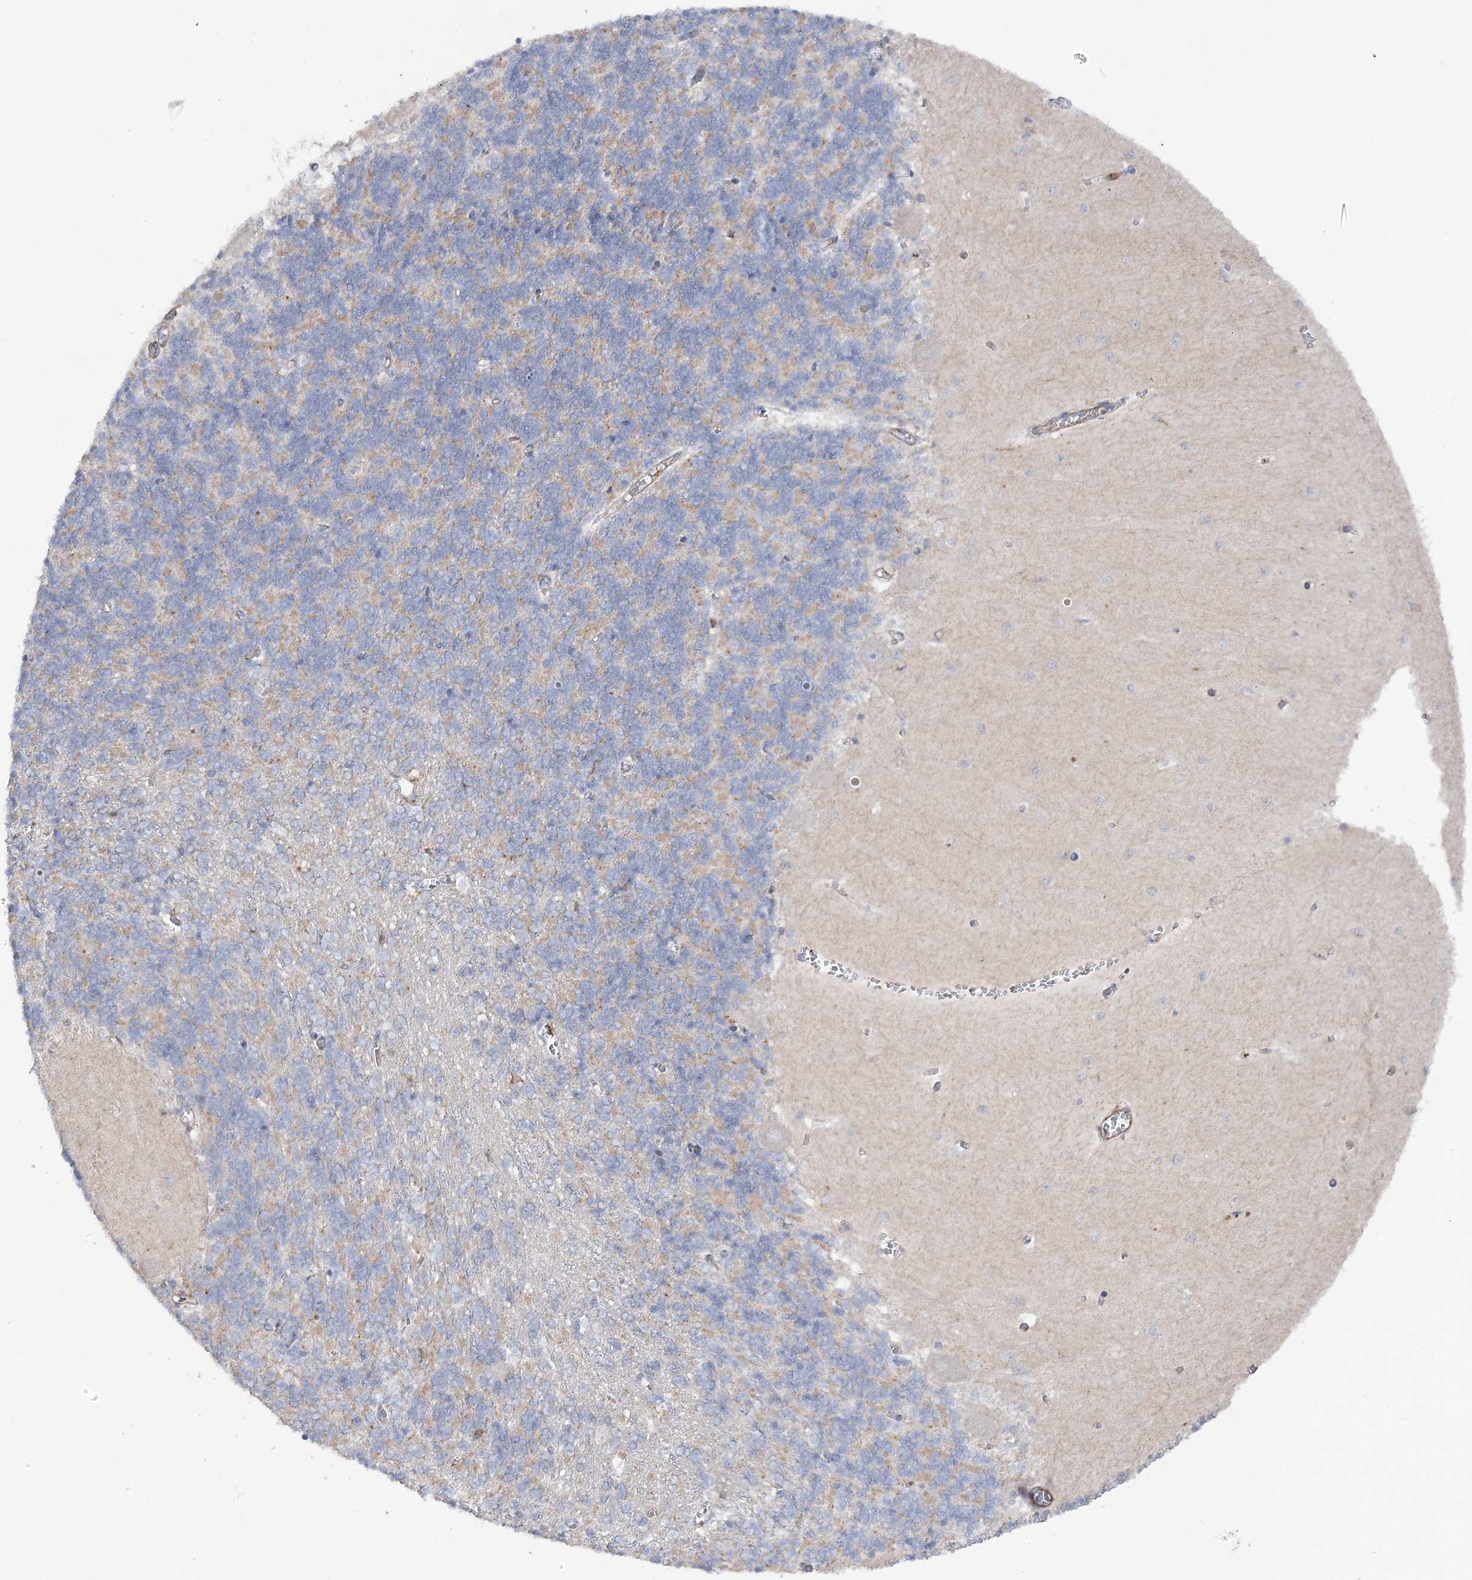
{"staining": {"intensity": "negative", "quantity": "none", "location": "none"}, "tissue": "cerebellum", "cell_type": "Cells in granular layer", "image_type": "normal", "snomed": [{"axis": "morphology", "description": "Normal tissue, NOS"}, {"axis": "topography", "description": "Cerebellum"}], "caption": "Immunohistochemistry image of benign cerebellum: human cerebellum stained with DAB (3,3'-diaminobenzidine) reveals no significant protein positivity in cells in granular layer.", "gene": "LARP1B", "patient": {"sex": "male", "age": 37}}